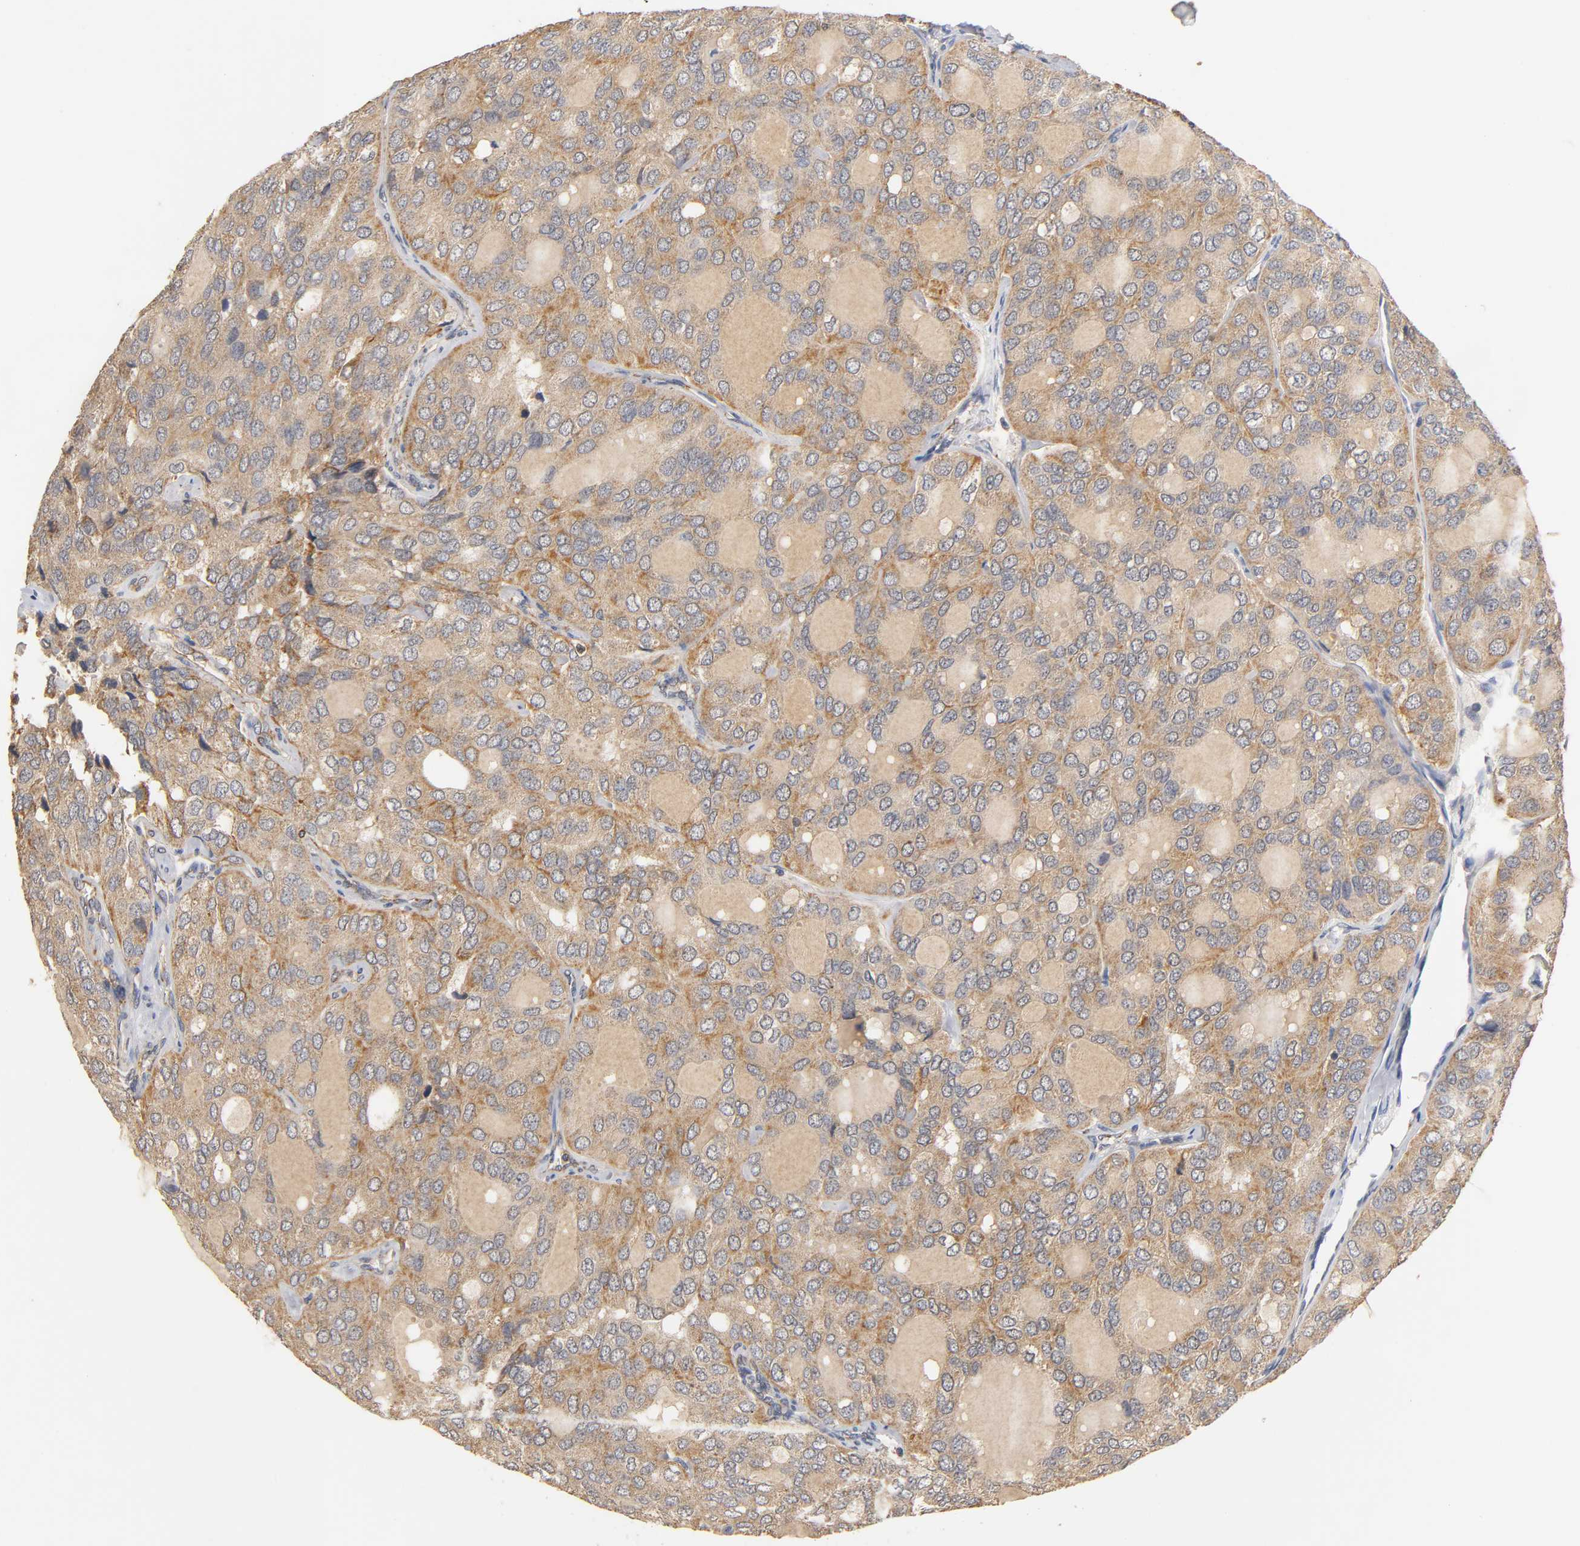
{"staining": {"intensity": "moderate", "quantity": "25%-75%", "location": "cytoplasmic/membranous"}, "tissue": "thyroid cancer", "cell_type": "Tumor cells", "image_type": "cancer", "snomed": [{"axis": "morphology", "description": "Follicular adenoma carcinoma, NOS"}, {"axis": "topography", "description": "Thyroid gland"}], "caption": "Immunohistochemistry (IHC) micrograph of human thyroid cancer stained for a protein (brown), which reveals medium levels of moderate cytoplasmic/membranous expression in approximately 25%-75% of tumor cells.", "gene": "SCAP", "patient": {"sex": "male", "age": 75}}